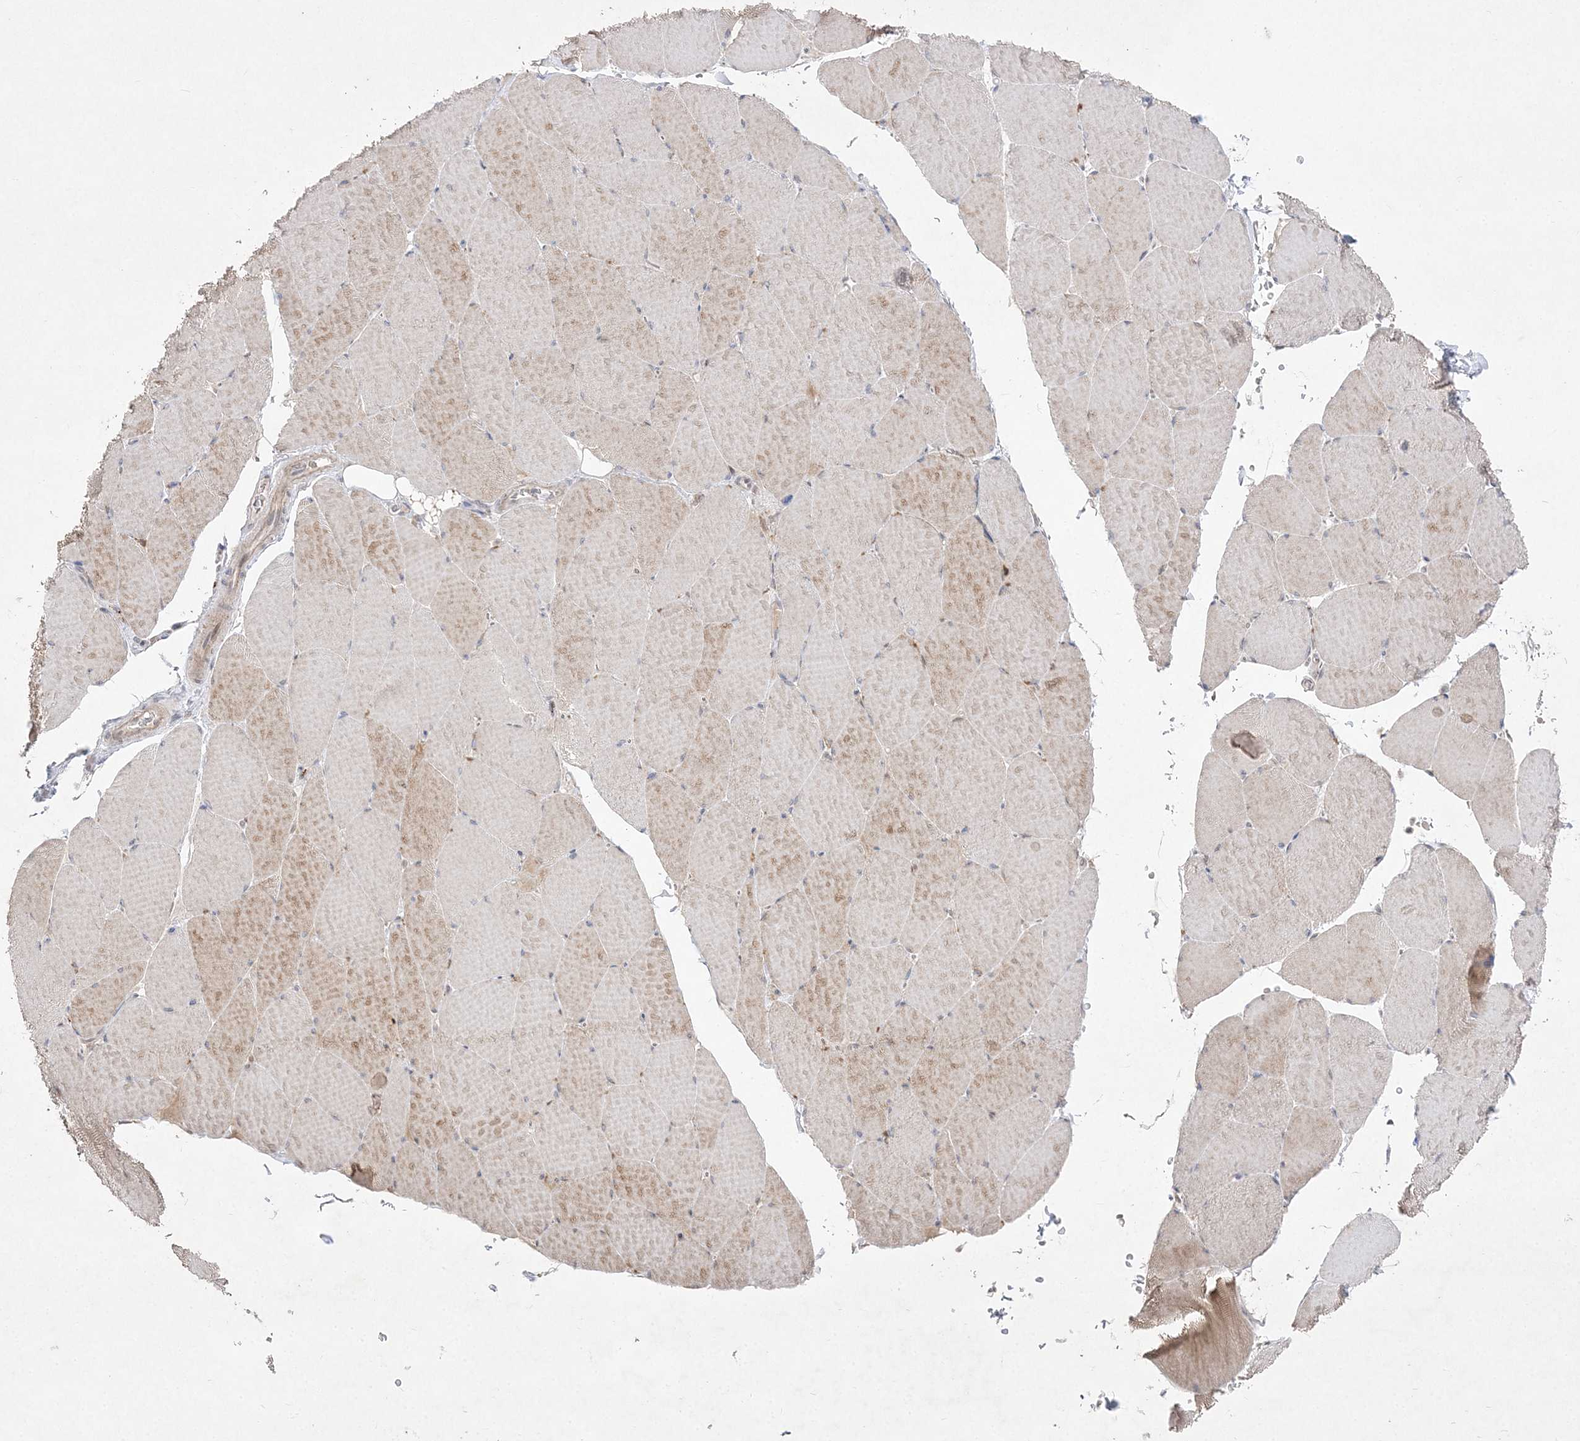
{"staining": {"intensity": "moderate", "quantity": "<25%", "location": "cytoplasmic/membranous"}, "tissue": "skeletal muscle", "cell_type": "Myocytes", "image_type": "normal", "snomed": [{"axis": "morphology", "description": "Normal tissue, NOS"}, {"axis": "topography", "description": "Skeletal muscle"}, {"axis": "topography", "description": "Head-Neck"}], "caption": "Benign skeletal muscle was stained to show a protein in brown. There is low levels of moderate cytoplasmic/membranous positivity in approximately <25% of myocytes. The protein of interest is stained brown, and the nuclei are stained in blue (DAB (3,3'-diaminobenzidine) IHC with brightfield microscopy, high magnification).", "gene": "CLNK", "patient": {"sex": "male", "age": 66}}